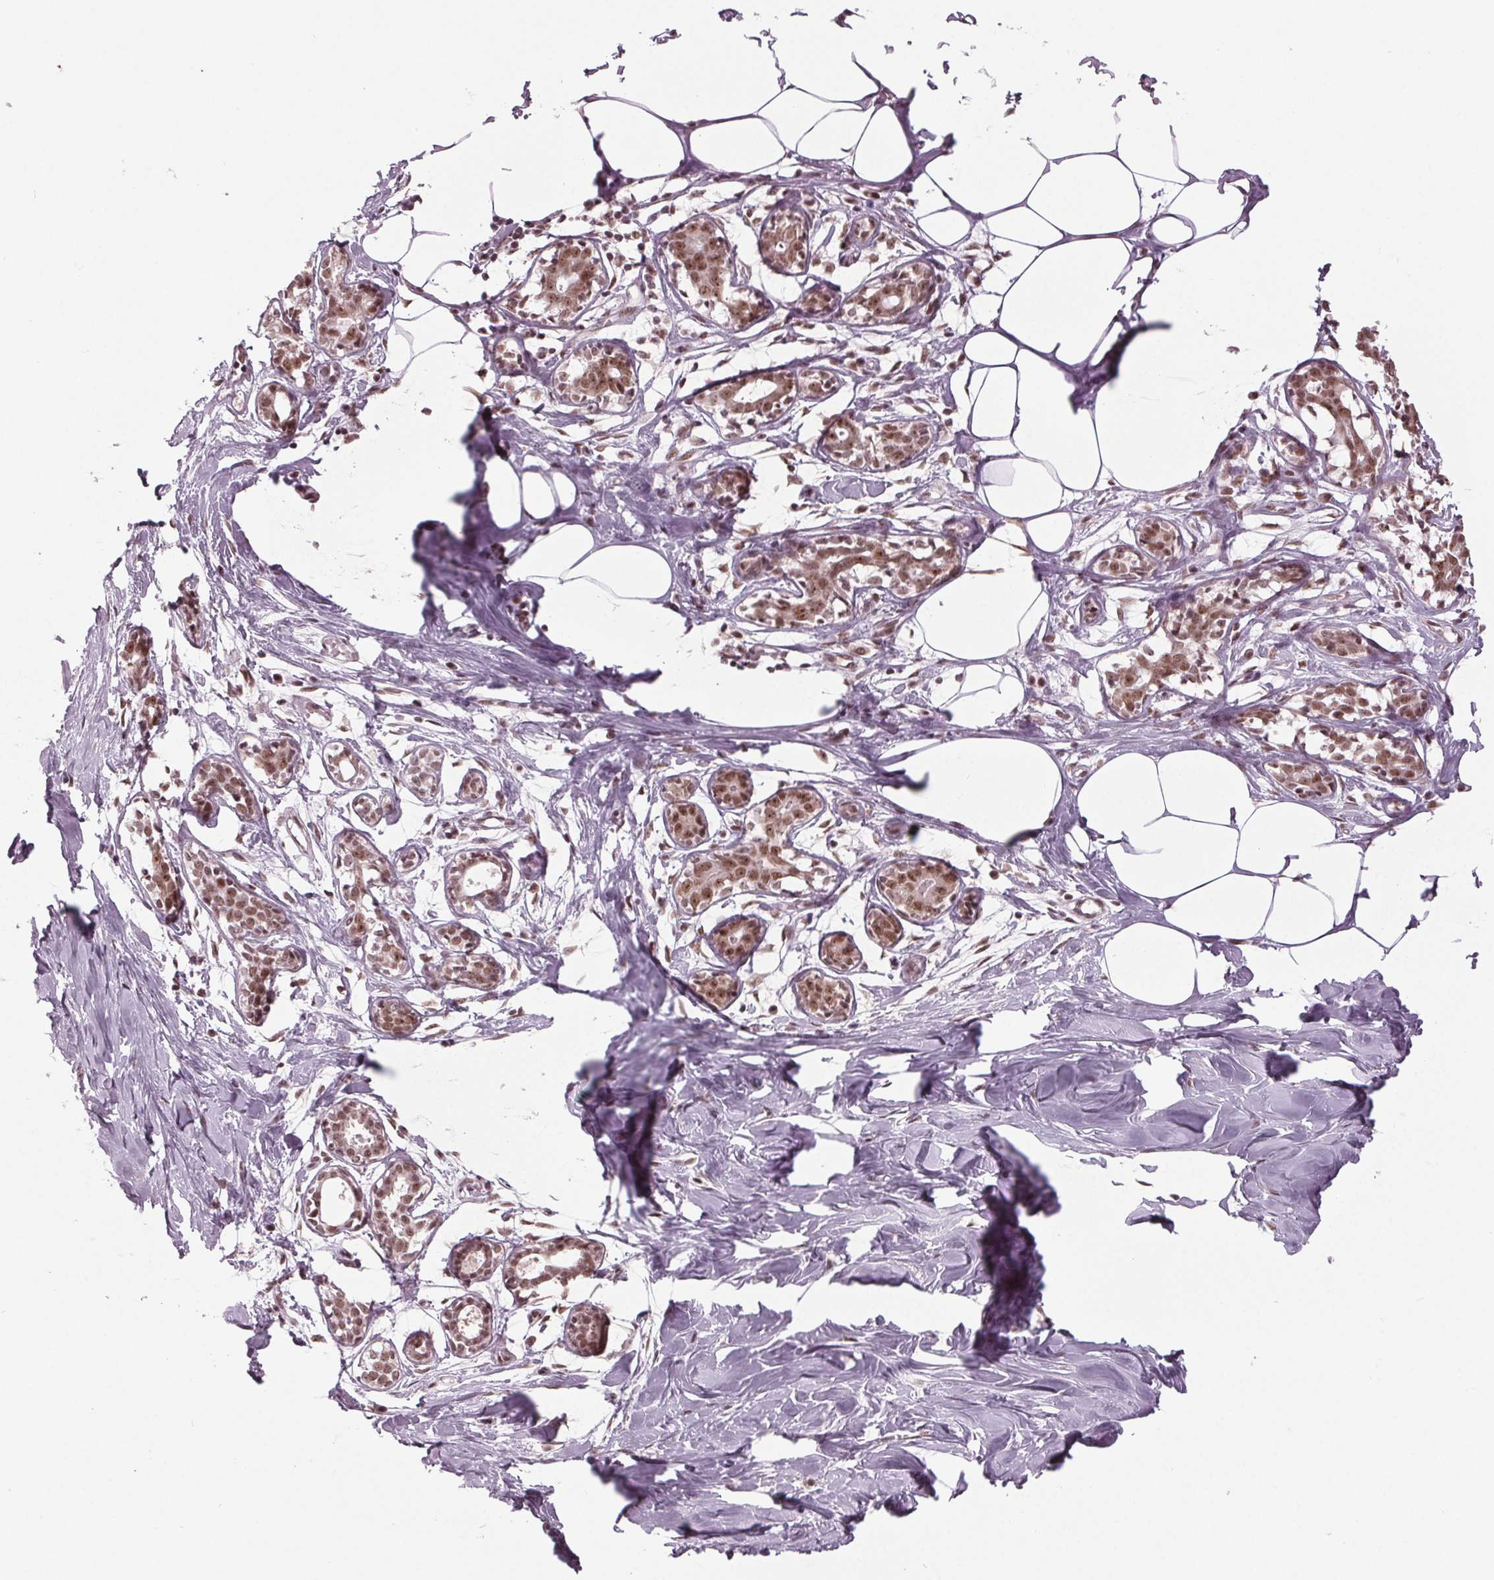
{"staining": {"intensity": "moderate", "quantity": ">75%", "location": "nuclear"}, "tissue": "breast", "cell_type": "Adipocytes", "image_type": "normal", "snomed": [{"axis": "morphology", "description": "Normal tissue, NOS"}, {"axis": "topography", "description": "Breast"}], "caption": "Breast stained with DAB immunohistochemistry (IHC) reveals medium levels of moderate nuclear staining in about >75% of adipocytes.", "gene": "DDX41", "patient": {"sex": "female", "age": 27}}